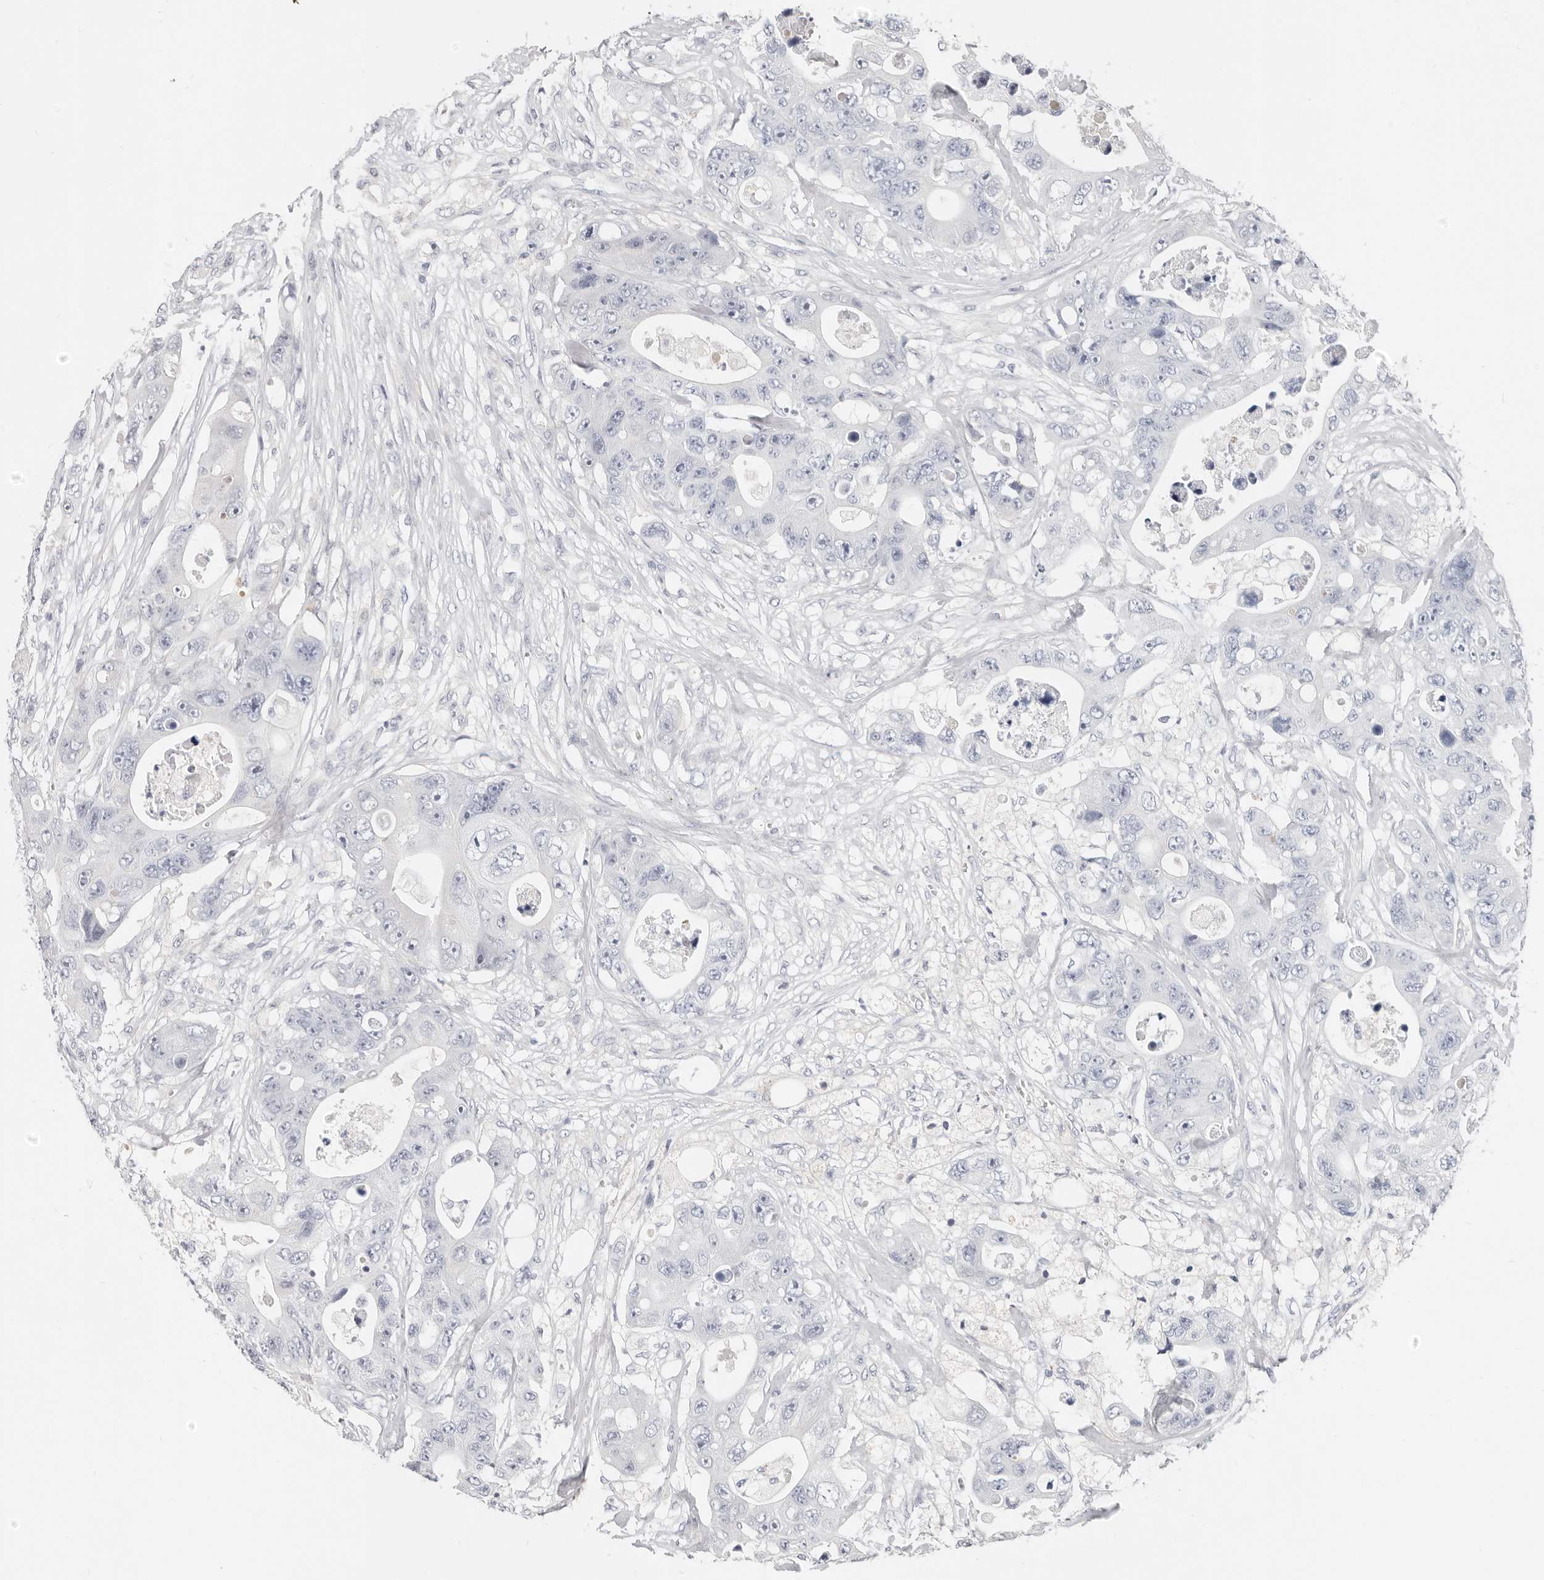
{"staining": {"intensity": "negative", "quantity": "none", "location": "none"}, "tissue": "colorectal cancer", "cell_type": "Tumor cells", "image_type": "cancer", "snomed": [{"axis": "morphology", "description": "Adenocarcinoma, NOS"}, {"axis": "topography", "description": "Colon"}], "caption": "Tumor cells are negative for brown protein staining in adenocarcinoma (colorectal).", "gene": "ZRANB1", "patient": {"sex": "female", "age": 46}}